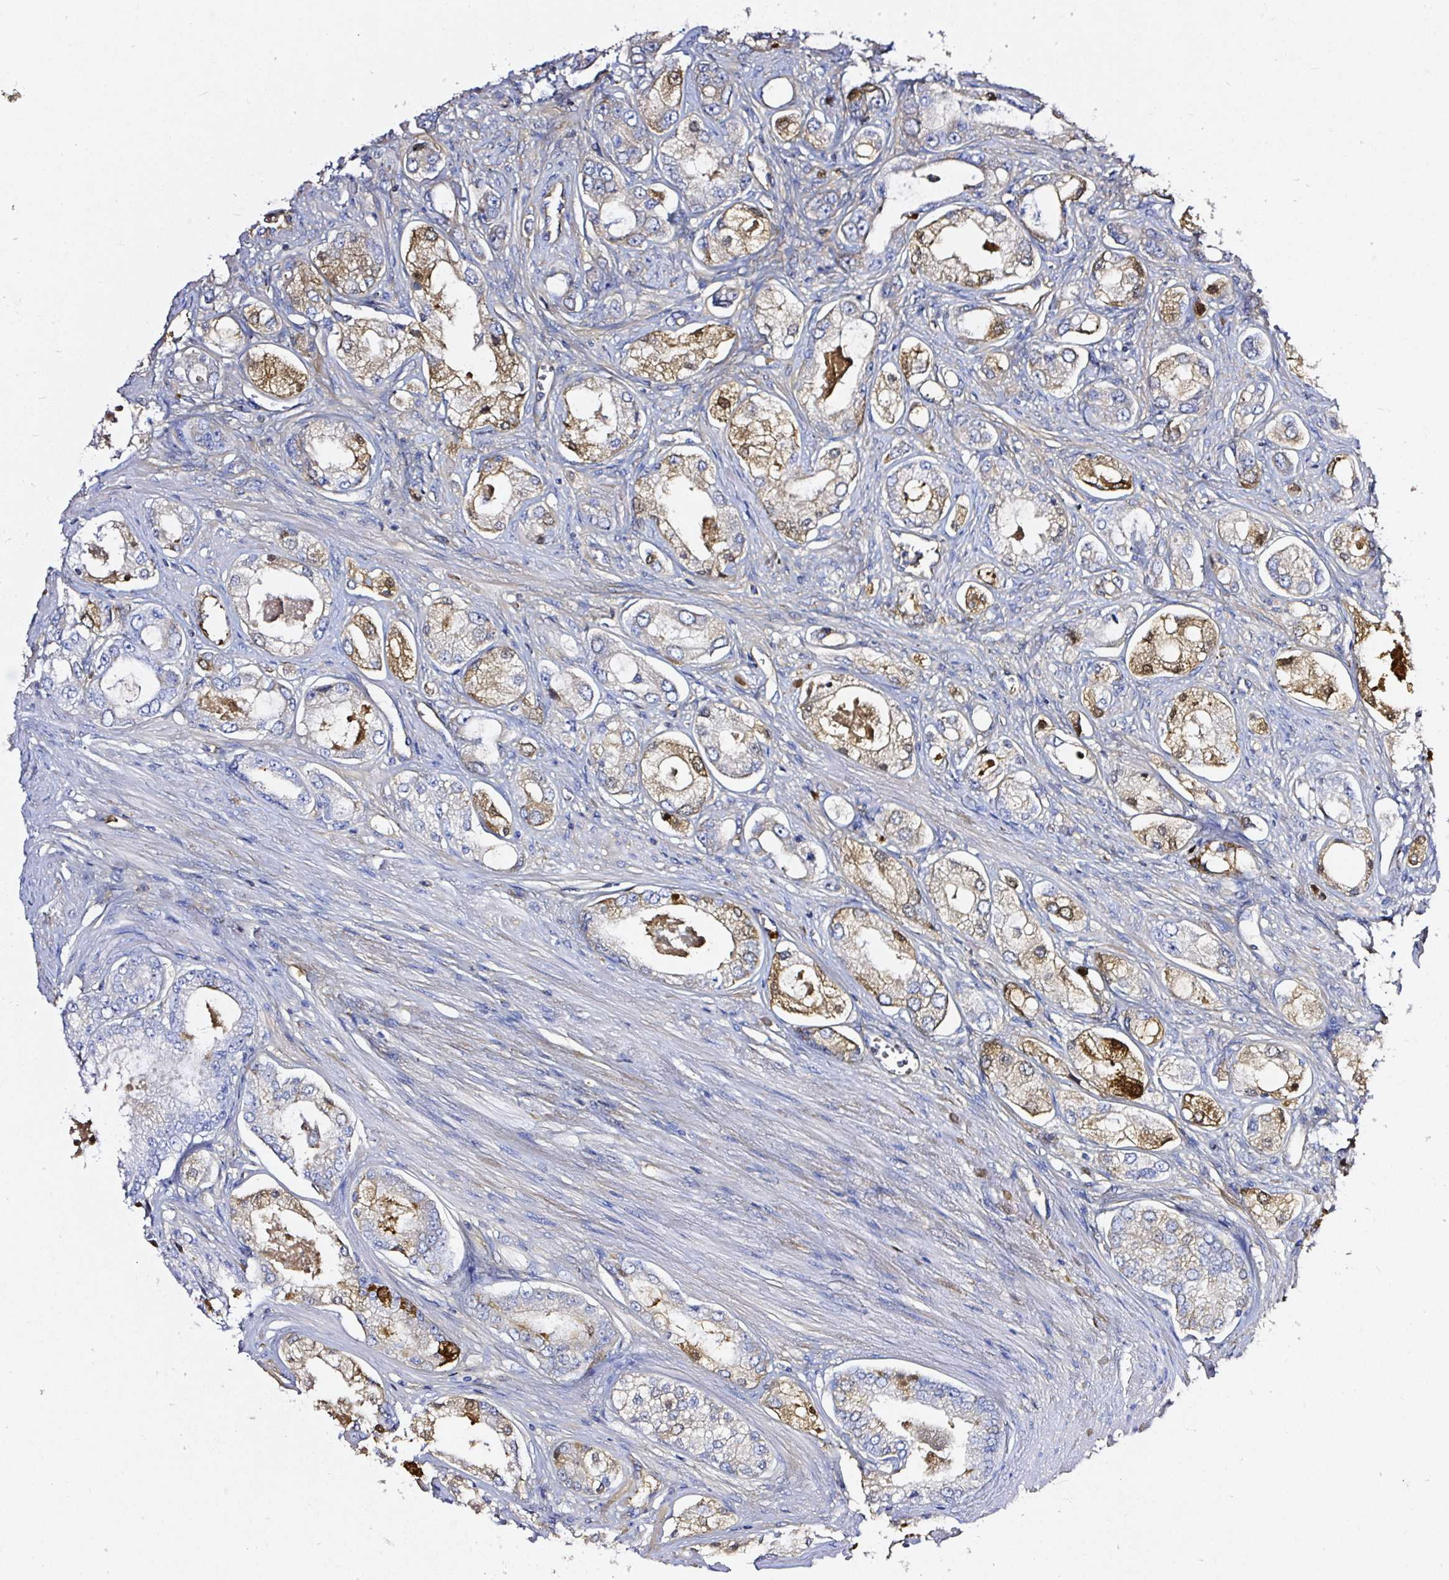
{"staining": {"intensity": "moderate", "quantity": "25%-75%", "location": "cytoplasmic/membranous"}, "tissue": "prostate cancer", "cell_type": "Tumor cells", "image_type": "cancer", "snomed": [{"axis": "morphology", "description": "Adenocarcinoma, Low grade"}, {"axis": "topography", "description": "Prostate"}], "caption": "A photomicrograph of prostate adenocarcinoma (low-grade) stained for a protein reveals moderate cytoplasmic/membranous brown staining in tumor cells.", "gene": "CLEC3B", "patient": {"sex": "male", "age": 68}}